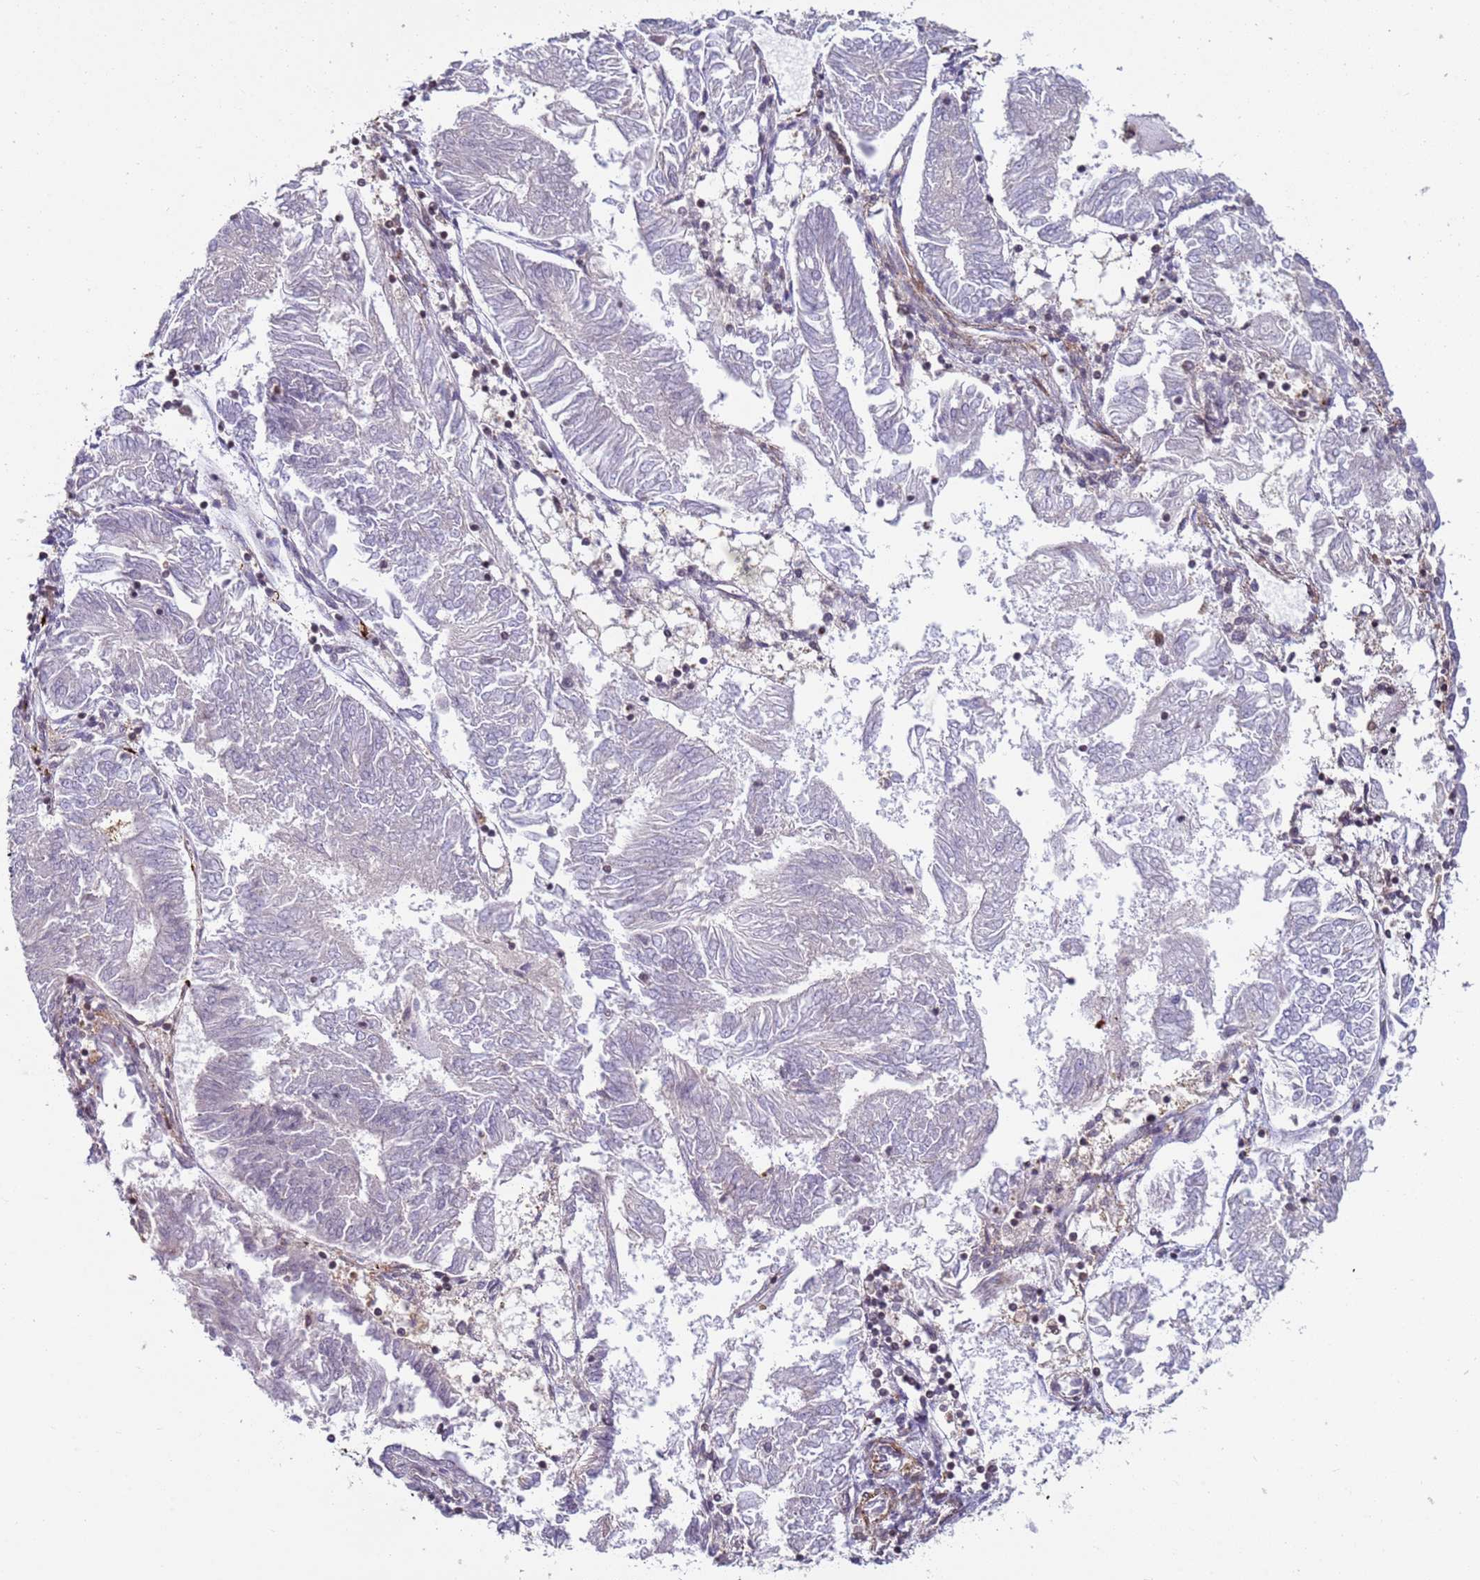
{"staining": {"intensity": "negative", "quantity": "none", "location": "none"}, "tissue": "endometrial cancer", "cell_type": "Tumor cells", "image_type": "cancer", "snomed": [{"axis": "morphology", "description": "Adenocarcinoma, NOS"}, {"axis": "topography", "description": "Endometrium"}], "caption": "Tumor cells show no significant protein expression in endometrial cancer (adenocarcinoma).", "gene": "SNAPC4", "patient": {"sex": "female", "age": 58}}